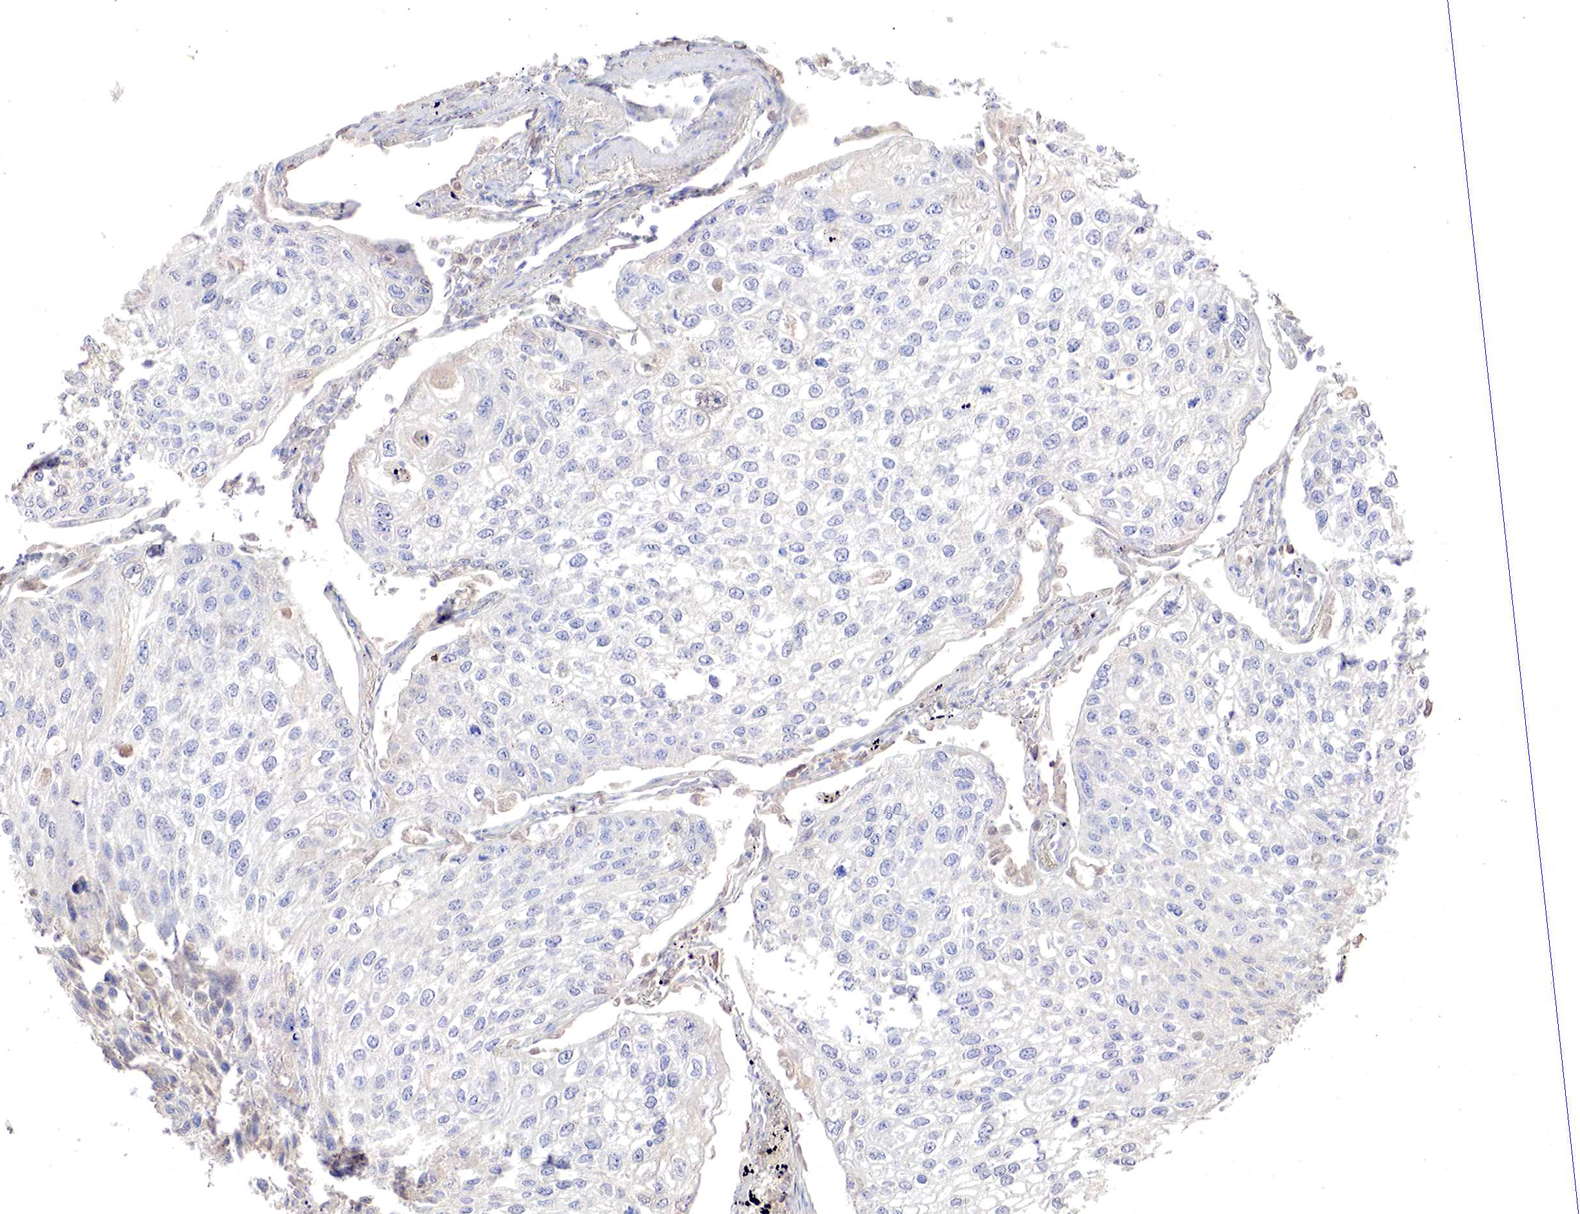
{"staining": {"intensity": "negative", "quantity": "none", "location": "none"}, "tissue": "lung cancer", "cell_type": "Tumor cells", "image_type": "cancer", "snomed": [{"axis": "morphology", "description": "Squamous cell carcinoma, NOS"}, {"axis": "topography", "description": "Lung"}], "caption": "Tumor cells are negative for protein expression in human squamous cell carcinoma (lung). (Stains: DAB immunohistochemistry (IHC) with hematoxylin counter stain, Microscopy: brightfield microscopy at high magnification).", "gene": "GATA1", "patient": {"sex": "male", "age": 75}}